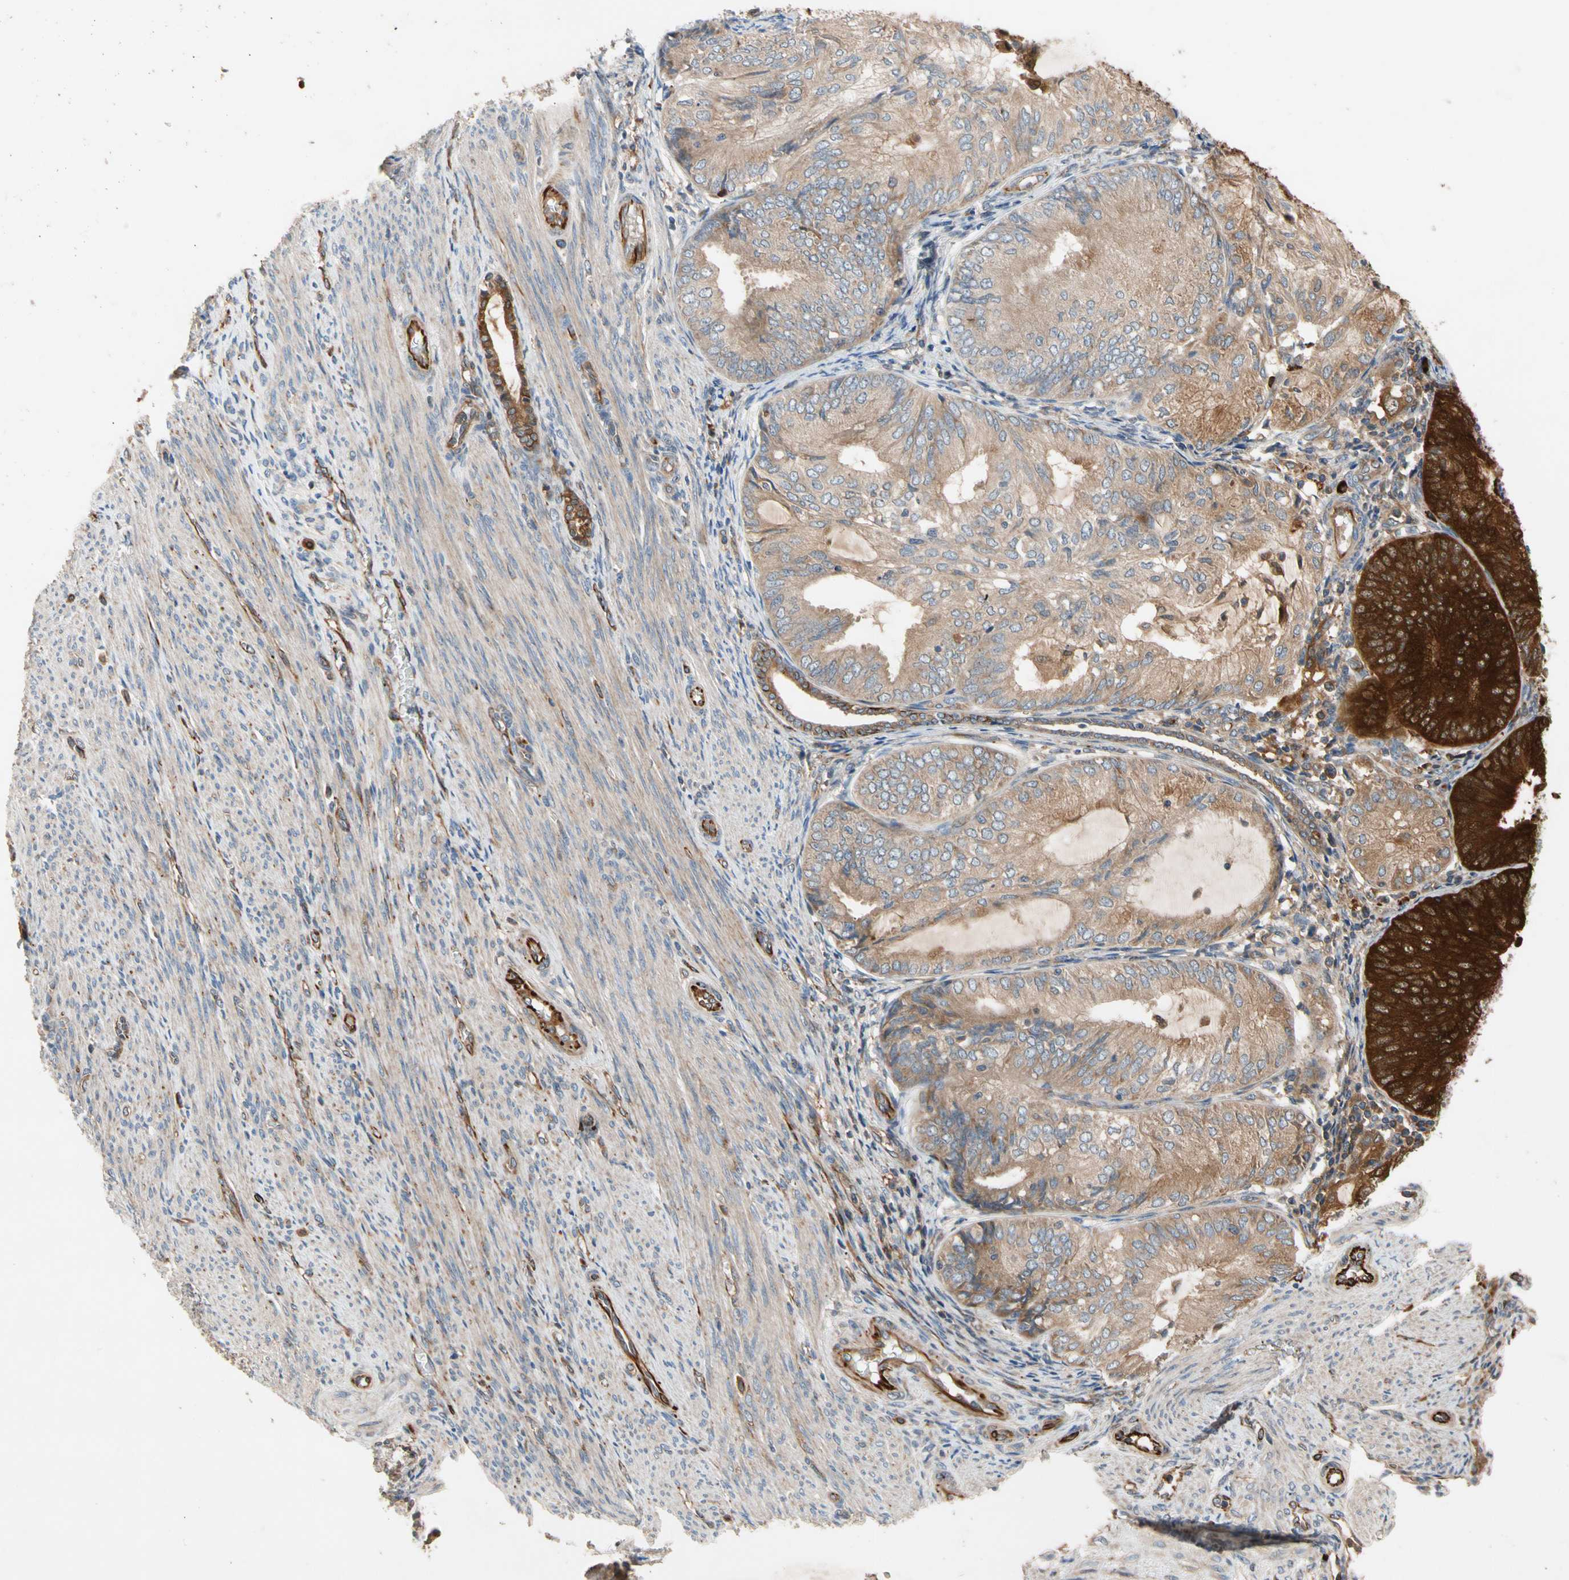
{"staining": {"intensity": "strong", "quantity": ">75%", "location": "cytoplasmic/membranous"}, "tissue": "endometrial cancer", "cell_type": "Tumor cells", "image_type": "cancer", "snomed": [{"axis": "morphology", "description": "Adenocarcinoma, NOS"}, {"axis": "topography", "description": "Endometrium"}], "caption": "Human adenocarcinoma (endometrial) stained with a protein marker displays strong staining in tumor cells.", "gene": "FGD6", "patient": {"sex": "female", "age": 81}}